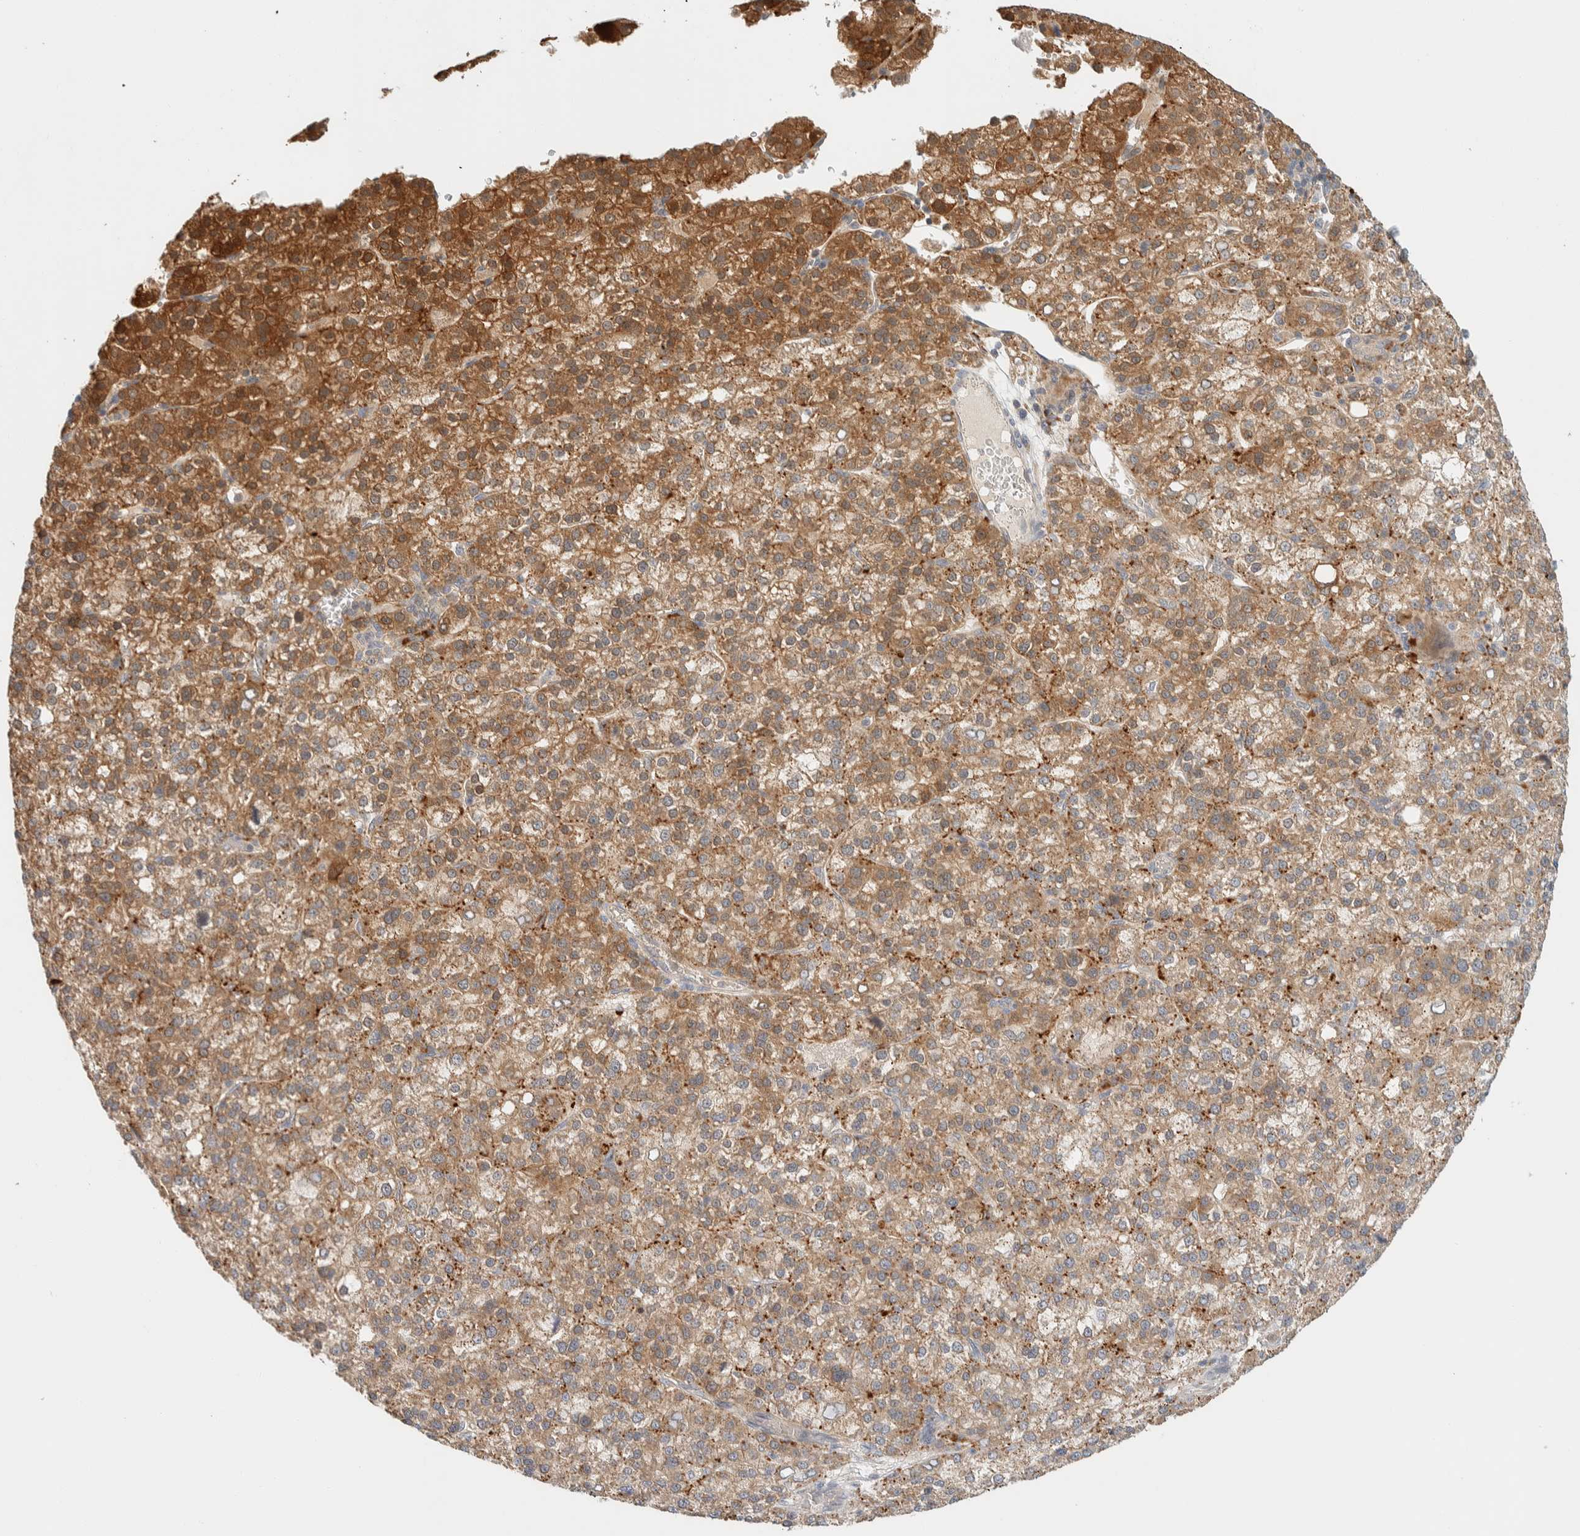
{"staining": {"intensity": "moderate", "quantity": ">75%", "location": "cytoplasmic/membranous"}, "tissue": "liver cancer", "cell_type": "Tumor cells", "image_type": "cancer", "snomed": [{"axis": "morphology", "description": "Carcinoma, Hepatocellular, NOS"}, {"axis": "topography", "description": "Liver"}], "caption": "Human liver hepatocellular carcinoma stained with a brown dye reveals moderate cytoplasmic/membranous positive positivity in about >75% of tumor cells.", "gene": "GCLM", "patient": {"sex": "female", "age": 58}}